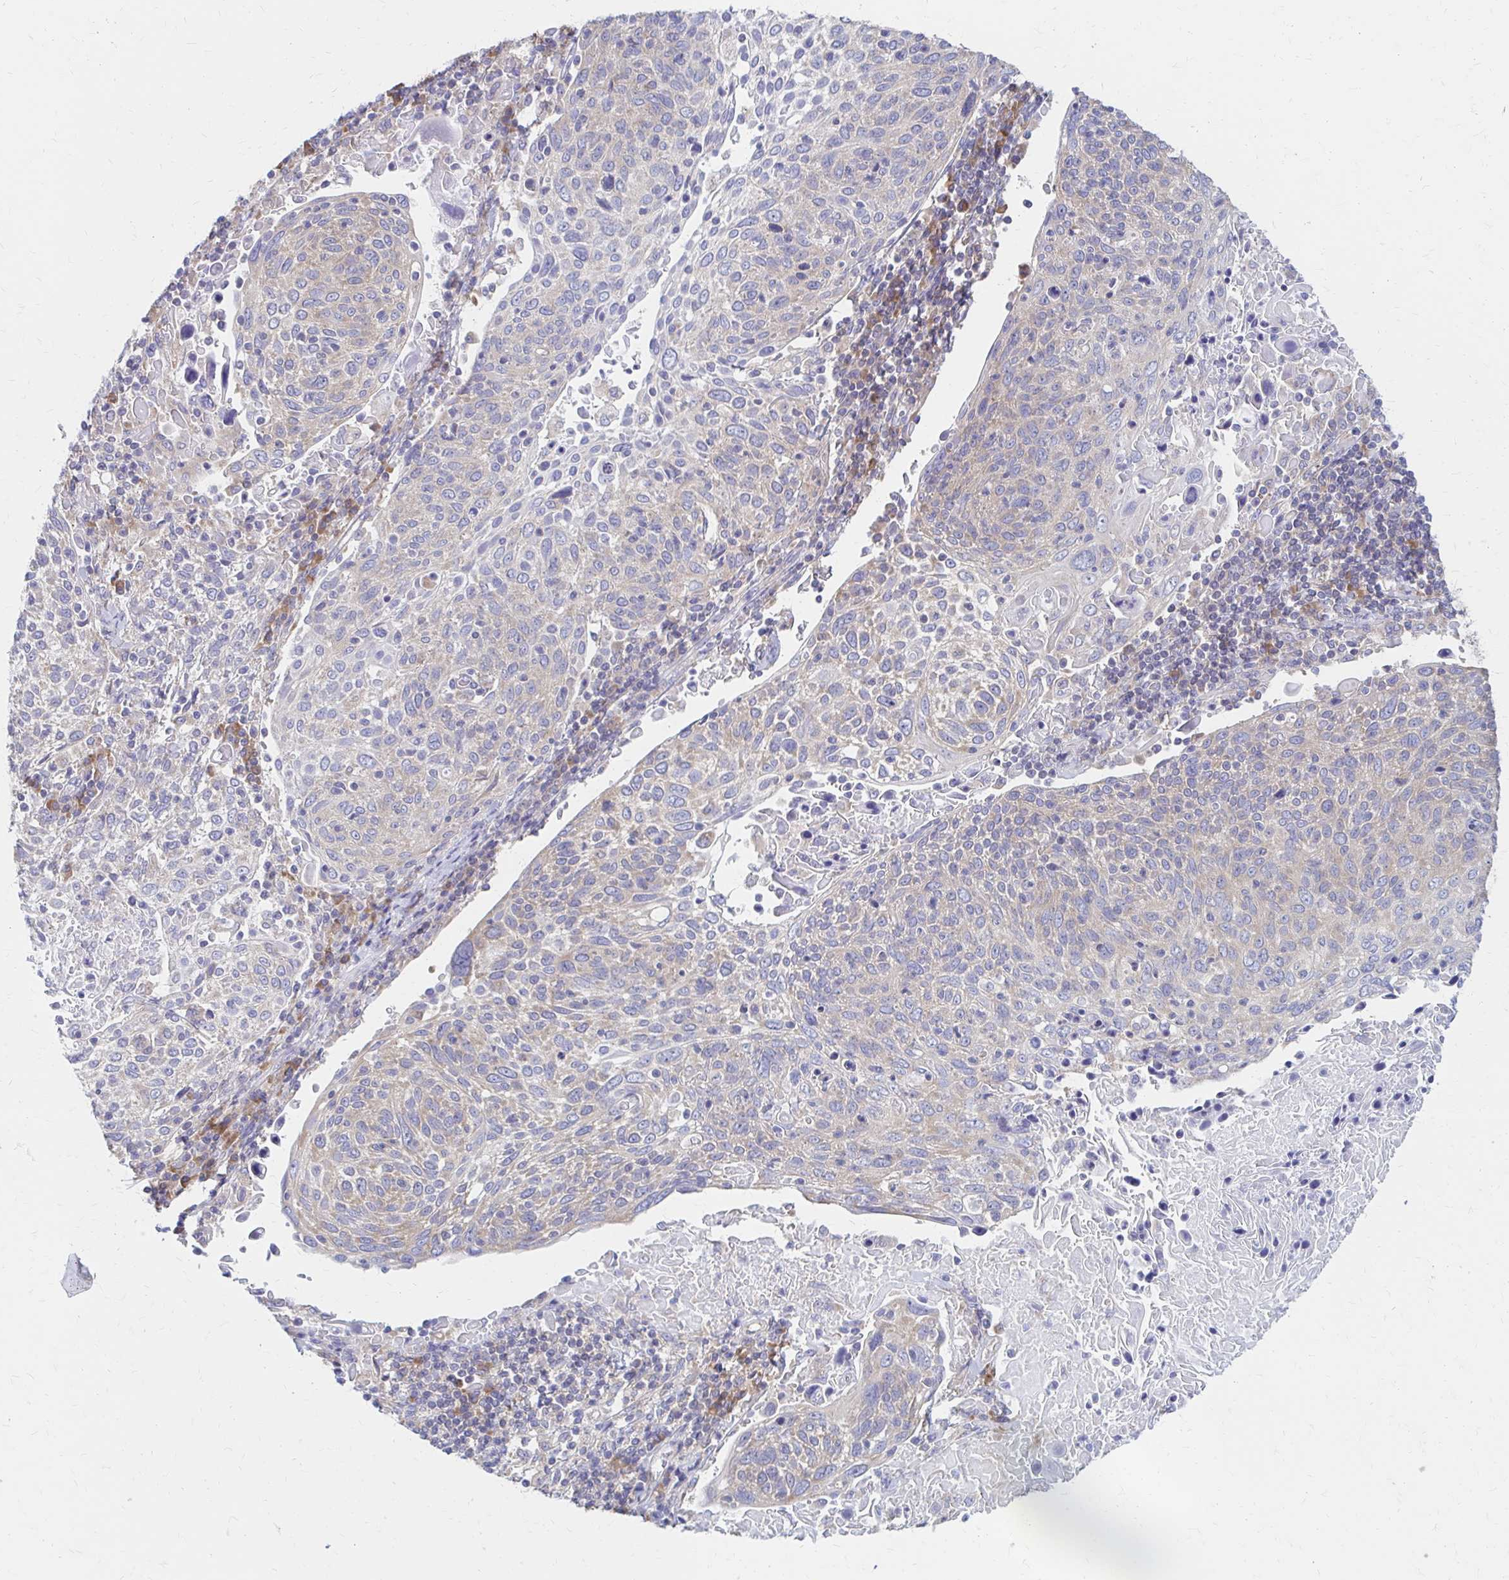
{"staining": {"intensity": "negative", "quantity": "none", "location": "none"}, "tissue": "cervical cancer", "cell_type": "Tumor cells", "image_type": "cancer", "snomed": [{"axis": "morphology", "description": "Squamous cell carcinoma, NOS"}, {"axis": "topography", "description": "Cervix"}], "caption": "Squamous cell carcinoma (cervical) was stained to show a protein in brown. There is no significant expression in tumor cells. The staining is performed using DAB brown chromogen with nuclei counter-stained in using hematoxylin.", "gene": "RPL27A", "patient": {"sex": "female", "age": 61}}